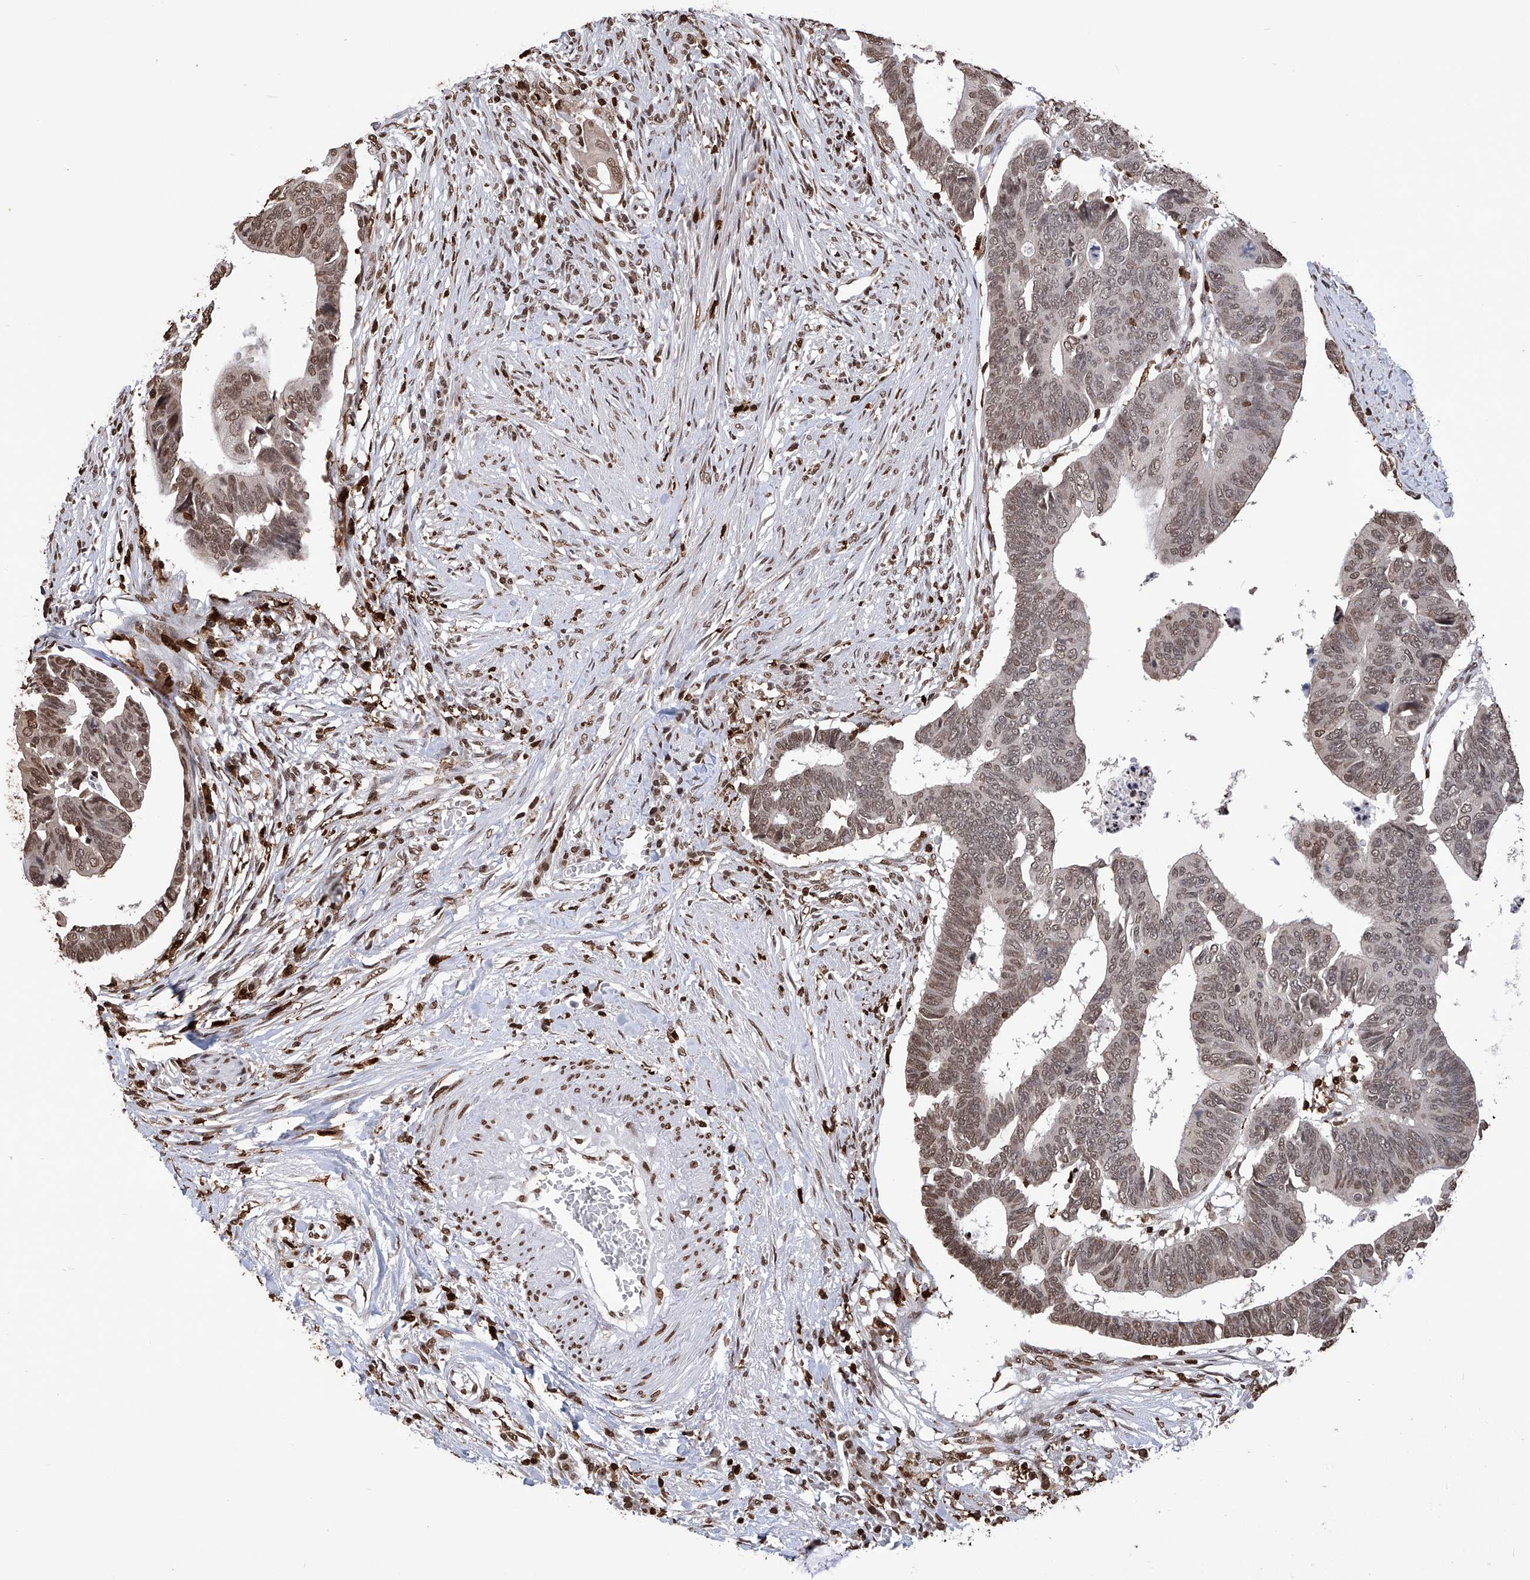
{"staining": {"intensity": "moderate", "quantity": ">75%", "location": "nuclear"}, "tissue": "colorectal cancer", "cell_type": "Tumor cells", "image_type": "cancer", "snomed": [{"axis": "morphology", "description": "Adenocarcinoma, NOS"}, {"axis": "topography", "description": "Rectum"}], "caption": "A photomicrograph of colorectal cancer stained for a protein displays moderate nuclear brown staining in tumor cells. (DAB IHC, brown staining for protein, blue staining for nuclei).", "gene": "CFAP410", "patient": {"sex": "female", "age": 65}}